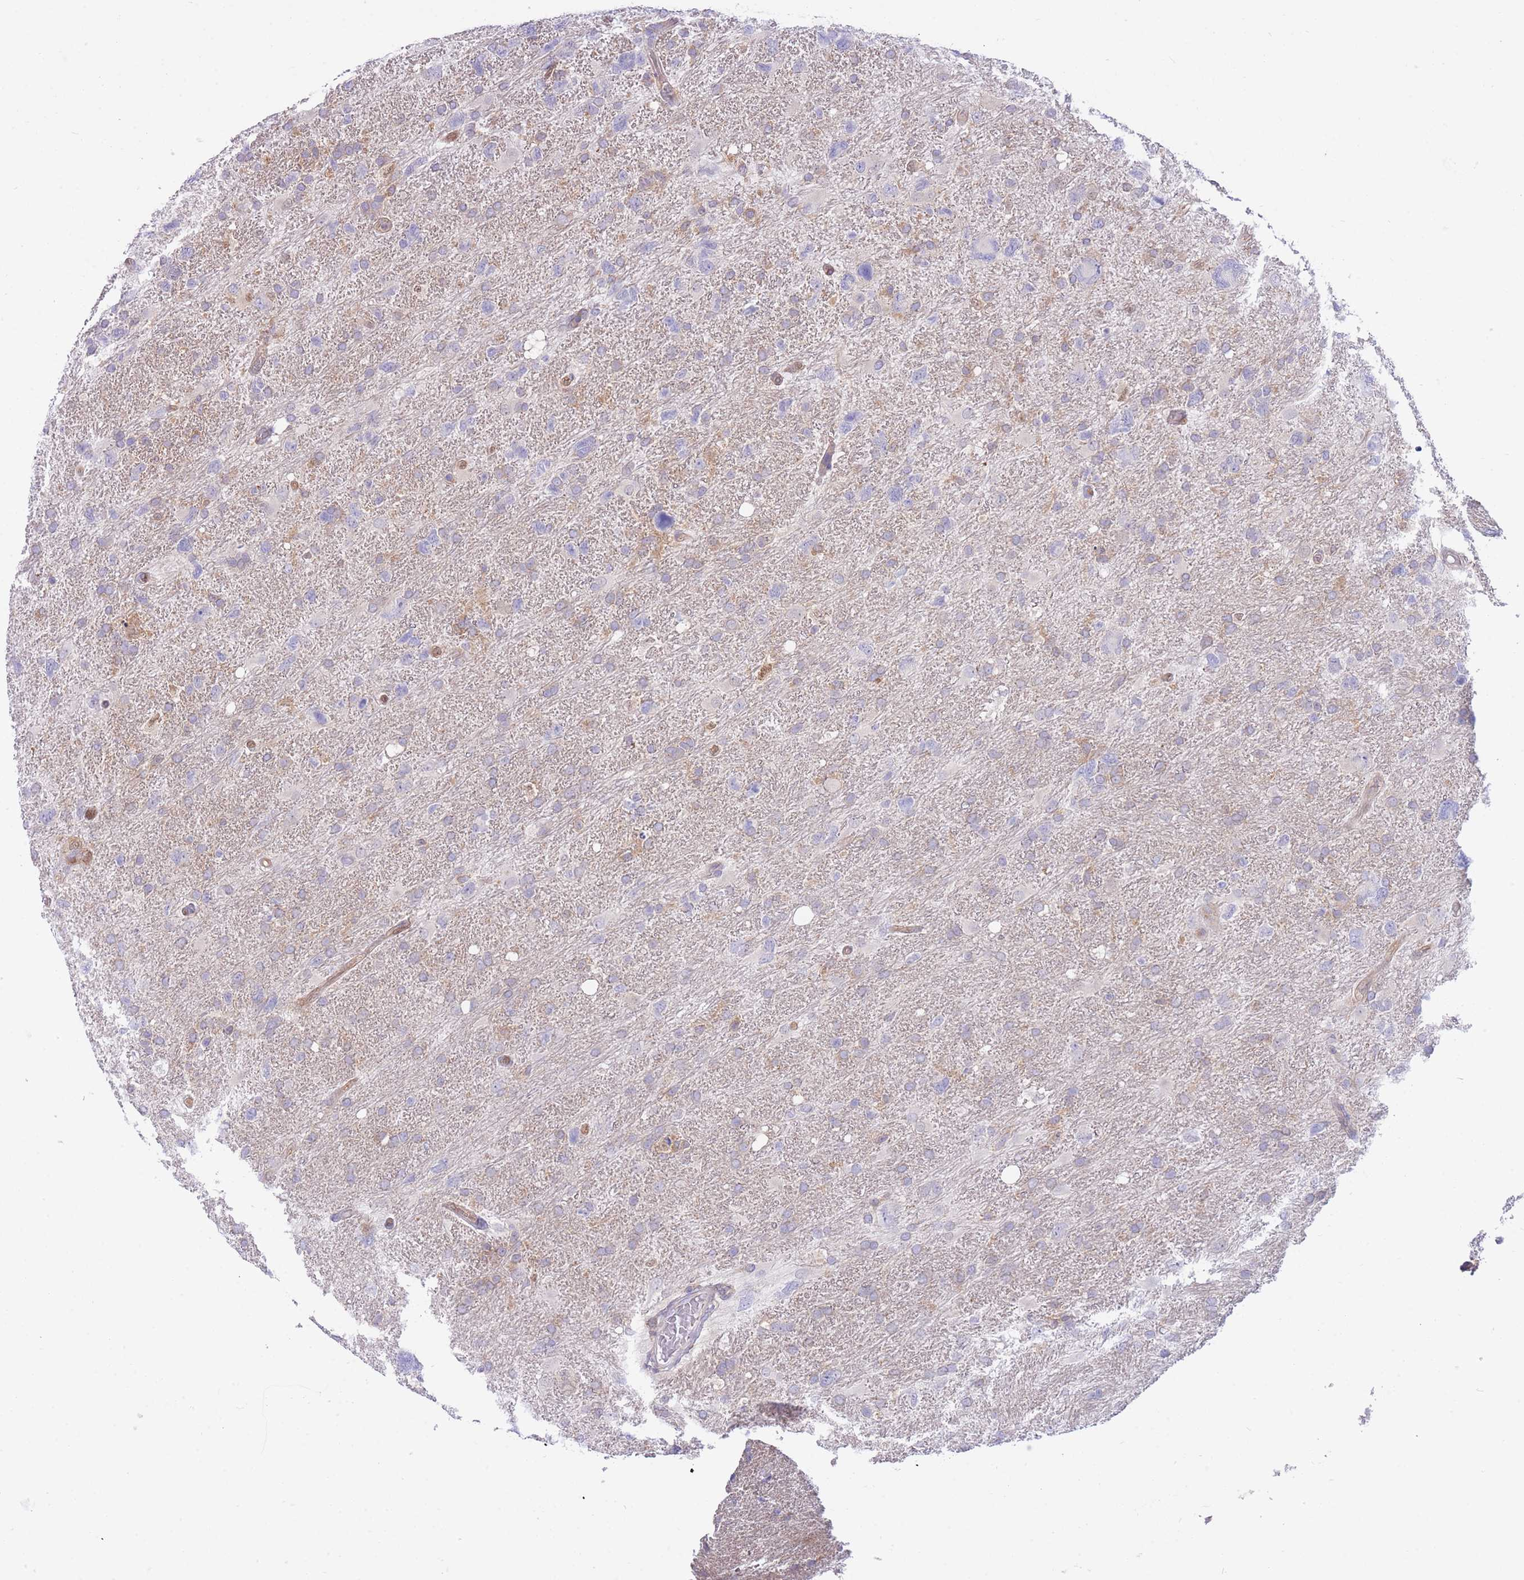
{"staining": {"intensity": "negative", "quantity": "none", "location": "none"}, "tissue": "glioma", "cell_type": "Tumor cells", "image_type": "cancer", "snomed": [{"axis": "morphology", "description": "Glioma, malignant, High grade"}, {"axis": "topography", "description": "Brain"}], "caption": "DAB (3,3'-diaminobenzidine) immunohistochemical staining of malignant high-grade glioma reveals no significant expression in tumor cells.", "gene": "NAMPT", "patient": {"sex": "male", "age": 61}}